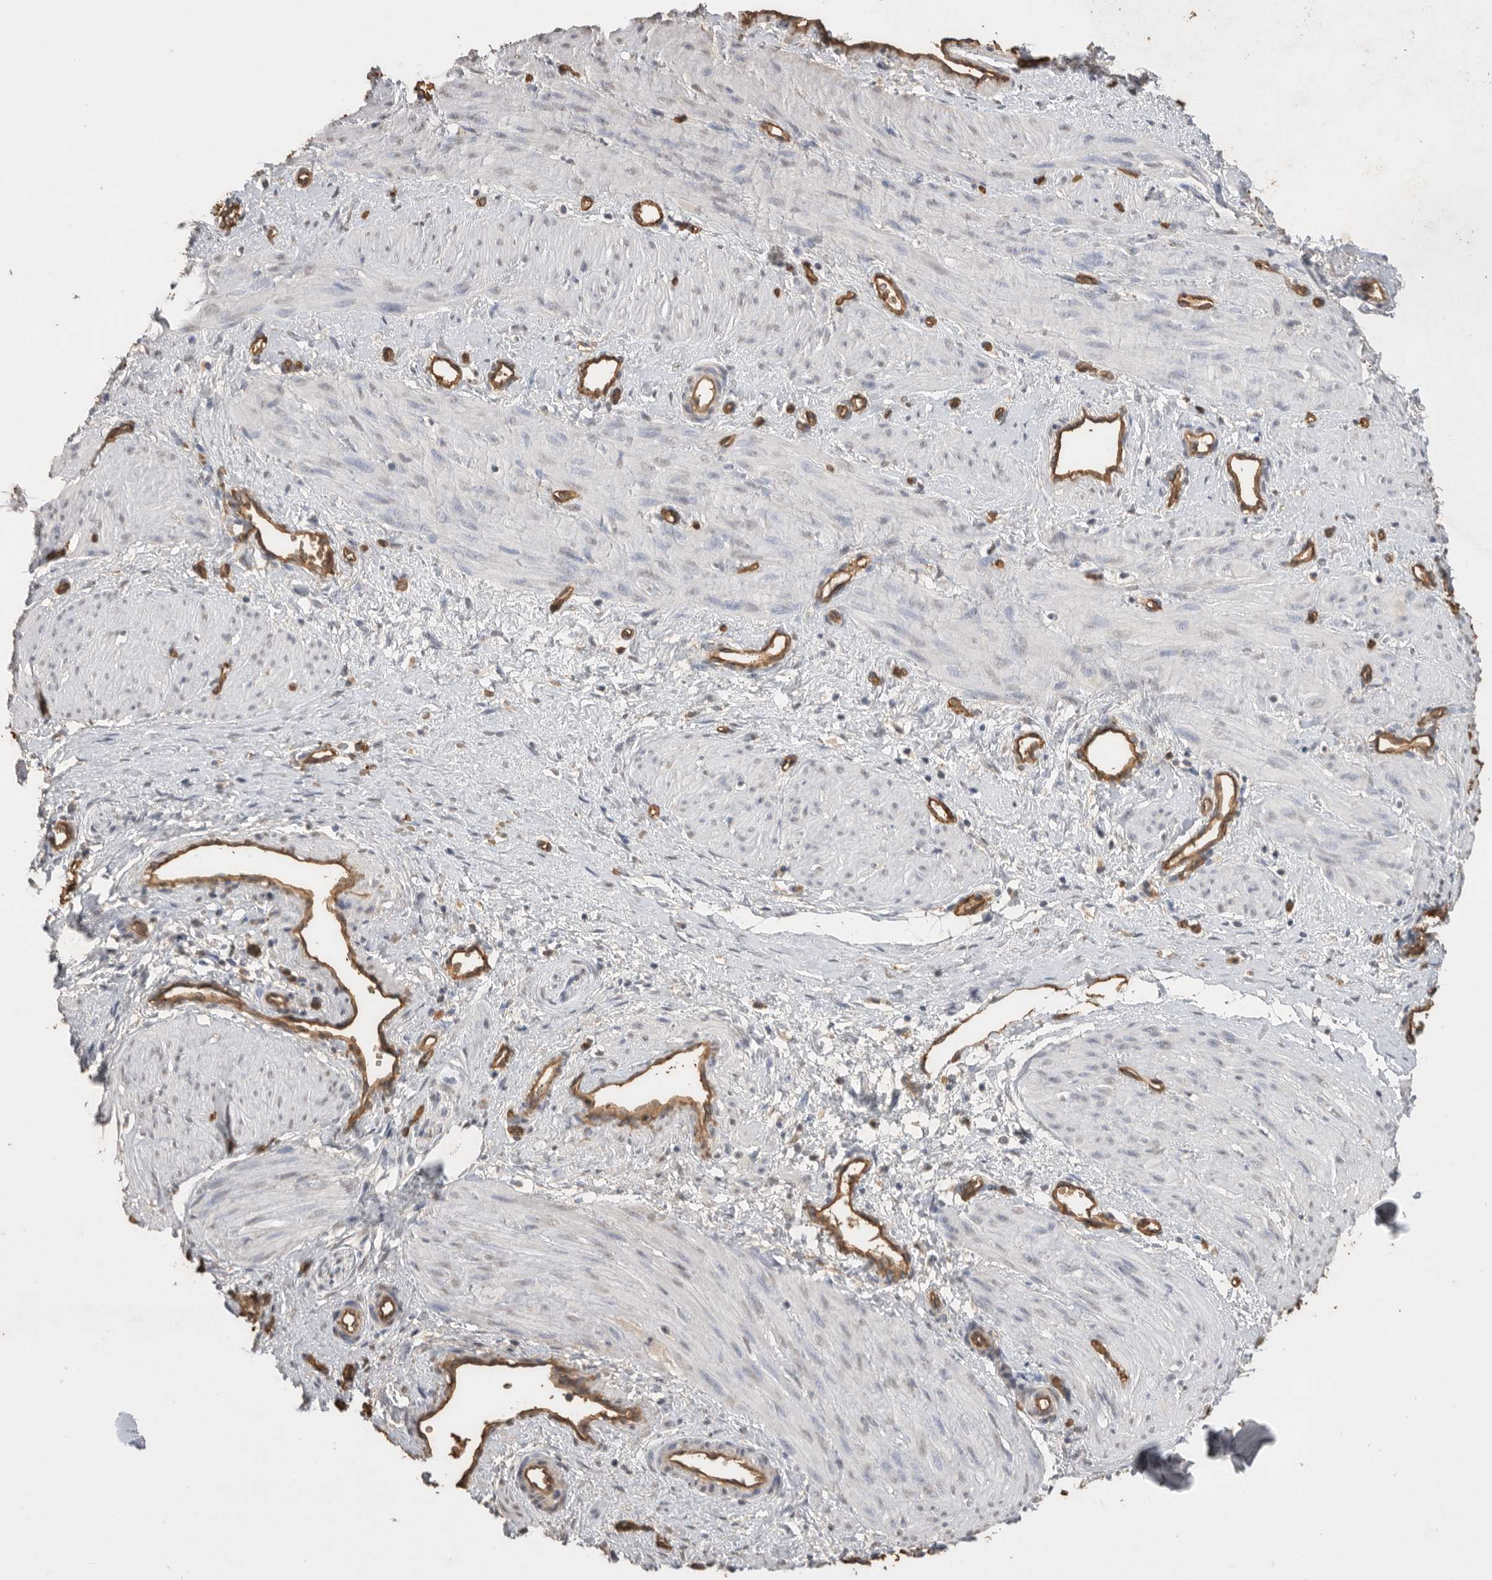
{"staining": {"intensity": "negative", "quantity": "none", "location": "none"}, "tissue": "smooth muscle", "cell_type": "Smooth muscle cells", "image_type": "normal", "snomed": [{"axis": "morphology", "description": "Normal tissue, NOS"}, {"axis": "topography", "description": "Endometrium"}], "caption": "Immunohistochemistry (IHC) of normal human smooth muscle shows no expression in smooth muscle cells.", "gene": "IL27", "patient": {"sex": "female", "age": 33}}